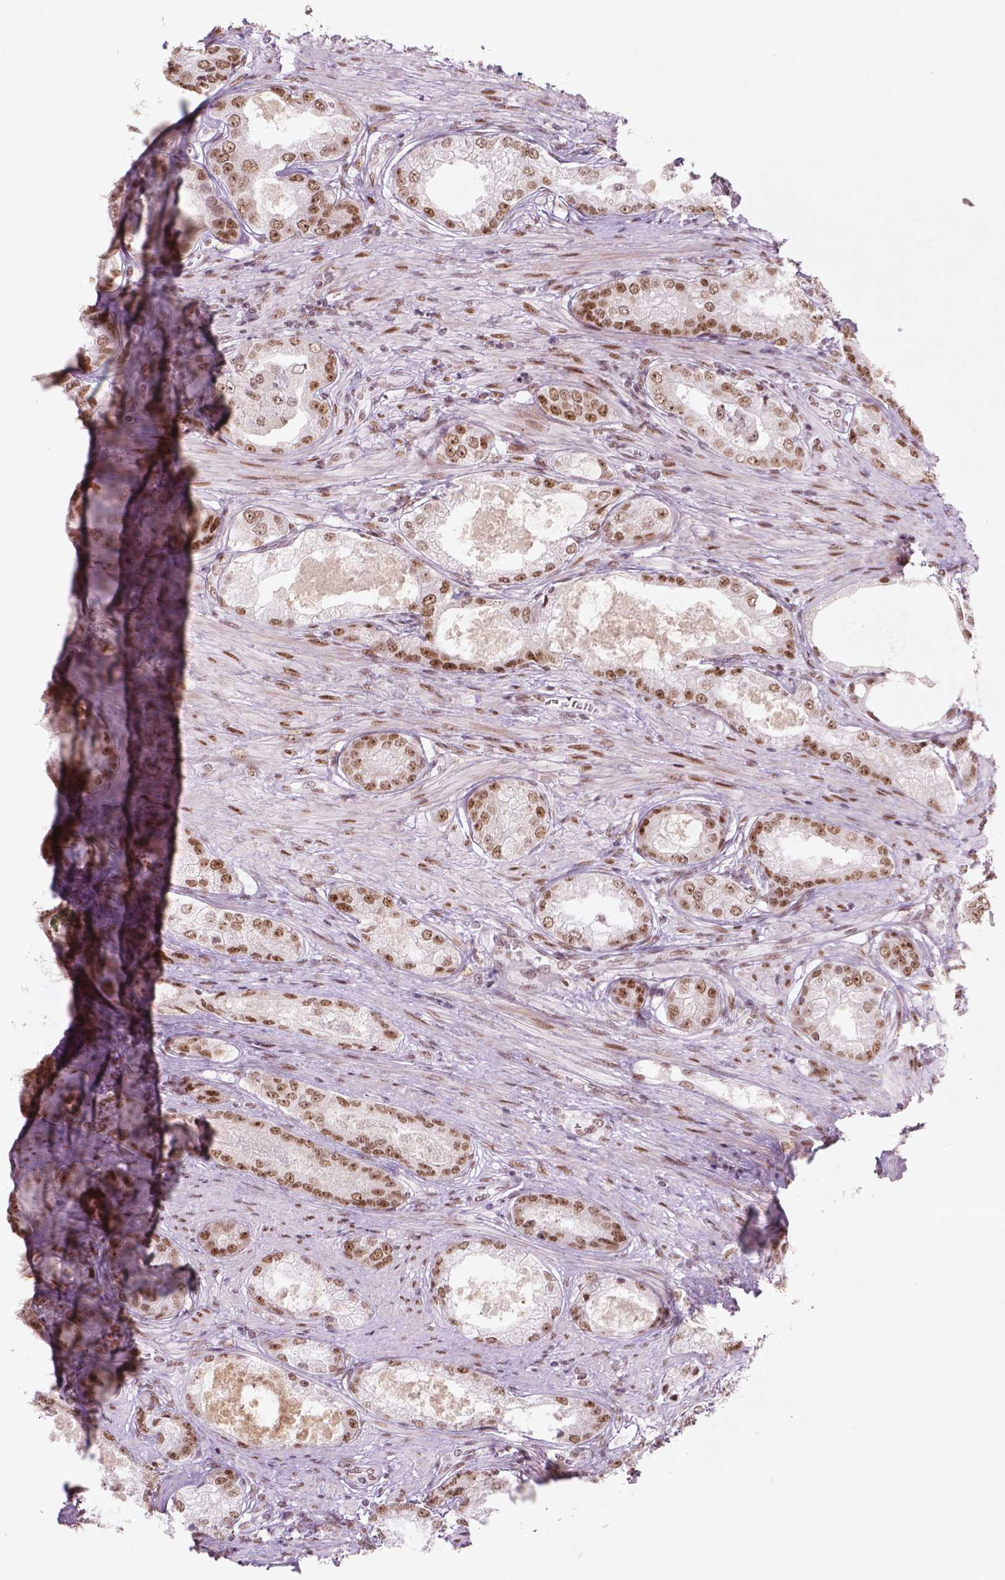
{"staining": {"intensity": "moderate", "quantity": ">75%", "location": "nuclear"}, "tissue": "prostate cancer", "cell_type": "Tumor cells", "image_type": "cancer", "snomed": [{"axis": "morphology", "description": "Adenocarcinoma, Low grade"}, {"axis": "topography", "description": "Prostate"}], "caption": "Immunohistochemistry image of prostate adenocarcinoma (low-grade) stained for a protein (brown), which displays medium levels of moderate nuclear expression in approximately >75% of tumor cells.", "gene": "HMG20B", "patient": {"sex": "male", "age": 68}}